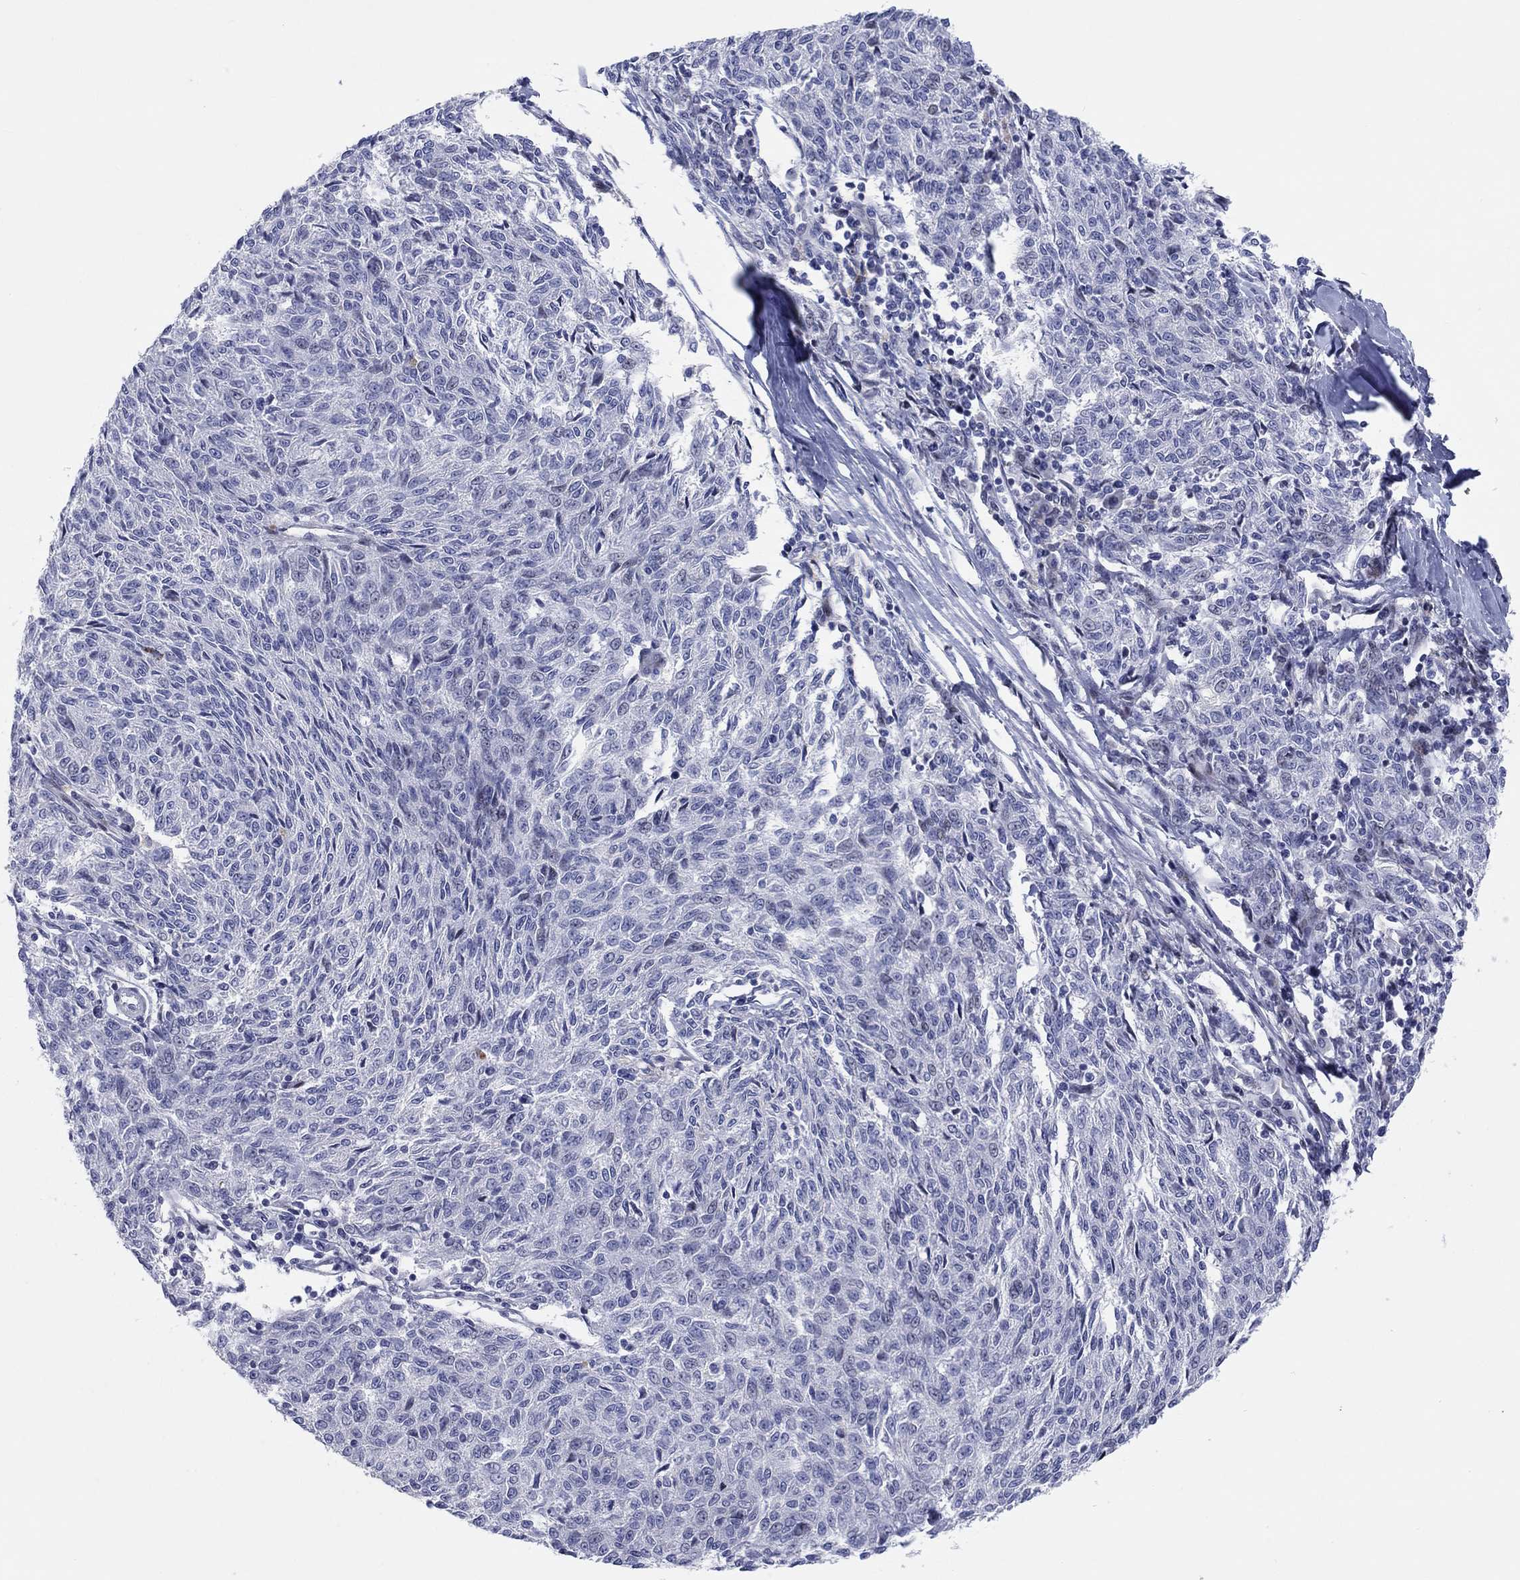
{"staining": {"intensity": "negative", "quantity": "none", "location": "none"}, "tissue": "melanoma", "cell_type": "Tumor cells", "image_type": "cancer", "snomed": [{"axis": "morphology", "description": "Malignant melanoma, NOS"}, {"axis": "topography", "description": "Skin"}], "caption": "This micrograph is of melanoma stained with IHC to label a protein in brown with the nuclei are counter-stained blue. There is no positivity in tumor cells.", "gene": "ARHGAP36", "patient": {"sex": "female", "age": 72}}